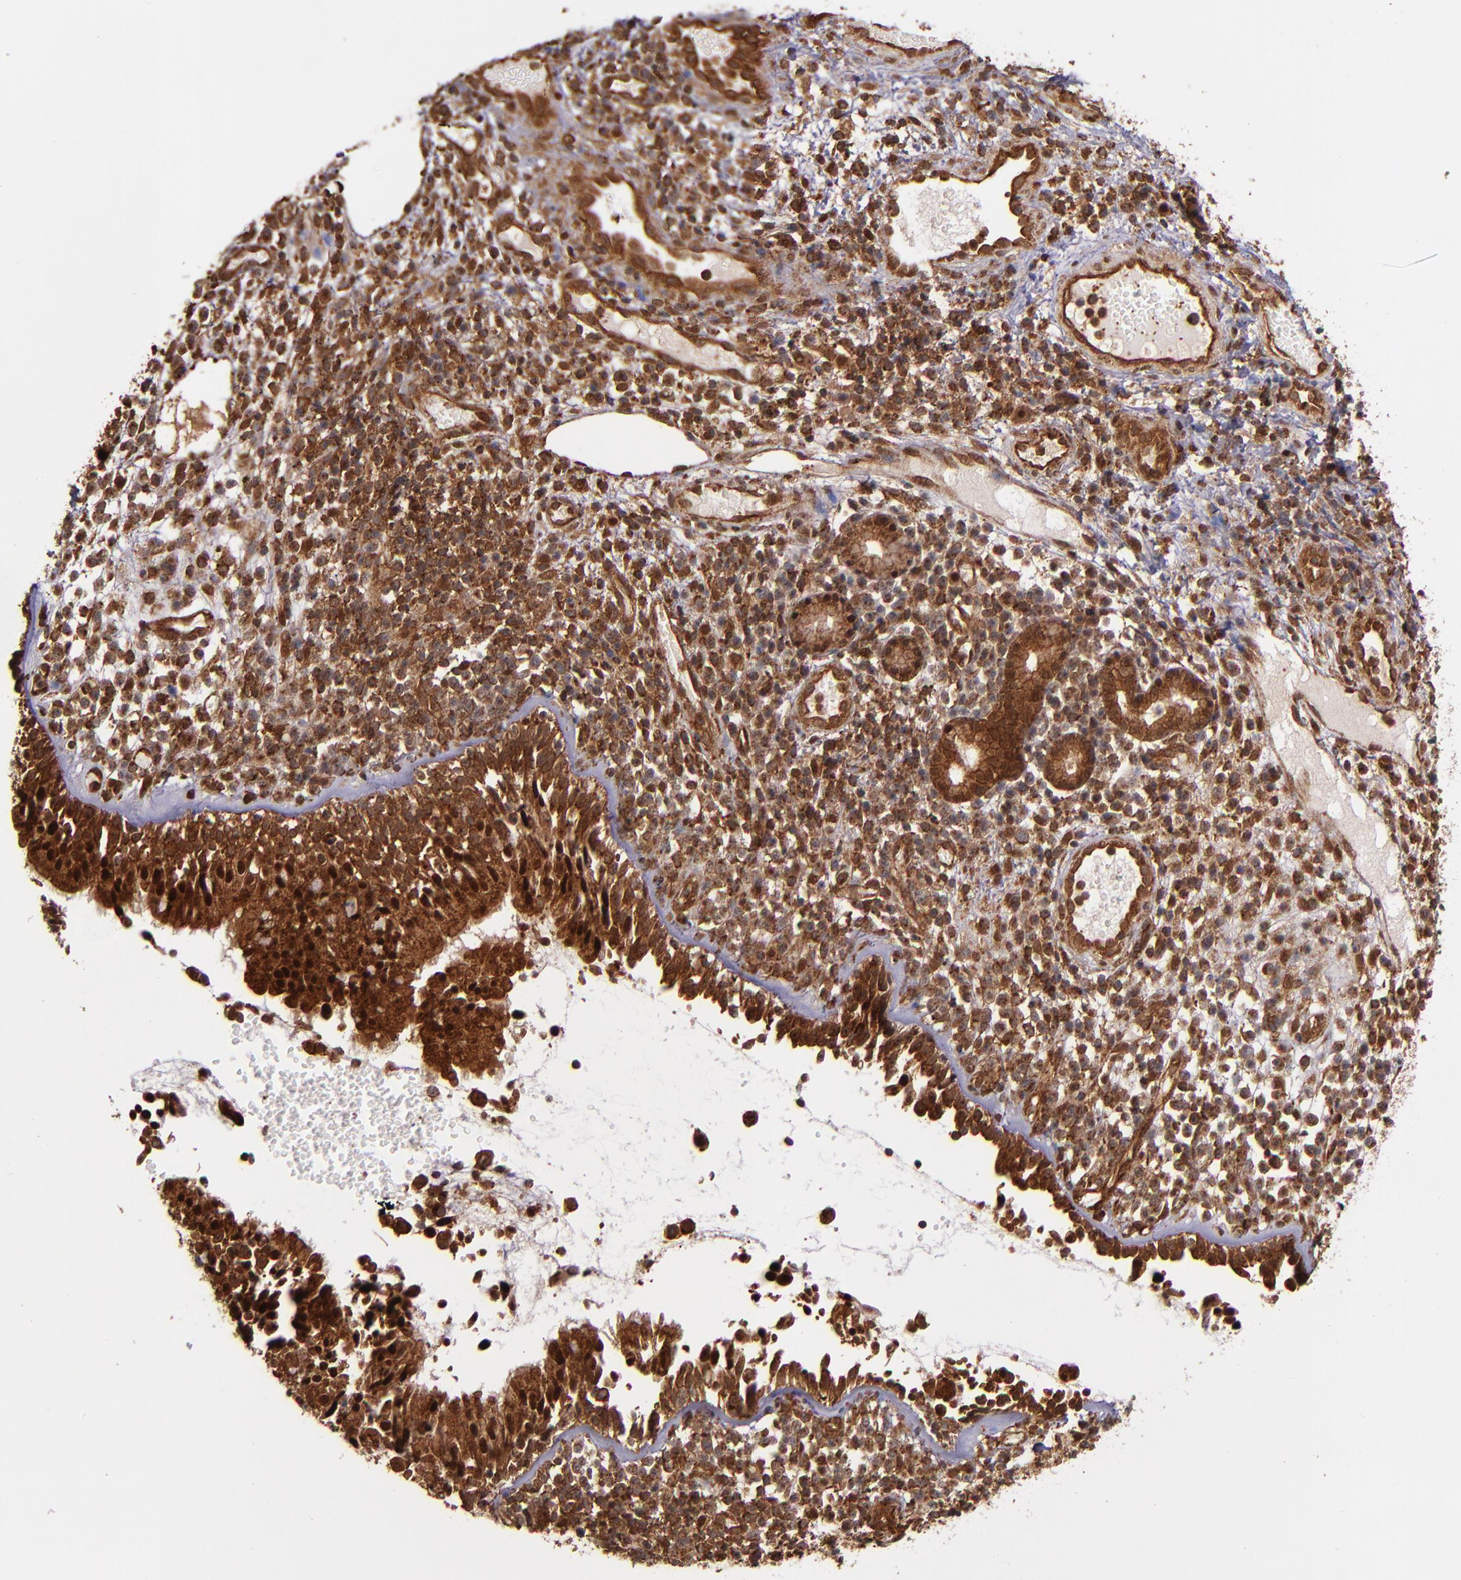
{"staining": {"intensity": "strong", "quantity": ">75%", "location": "cytoplasmic/membranous,nuclear"}, "tissue": "nasopharynx", "cell_type": "Respiratory epithelial cells", "image_type": "normal", "snomed": [{"axis": "morphology", "description": "Normal tissue, NOS"}, {"axis": "morphology", "description": "Inflammation, NOS"}, {"axis": "morphology", "description": "Malignant melanoma, Metastatic site"}, {"axis": "topography", "description": "Nasopharynx"}], "caption": "Nasopharynx stained with immunohistochemistry exhibits strong cytoplasmic/membranous,nuclear staining in approximately >75% of respiratory epithelial cells.", "gene": "STX8", "patient": {"sex": "female", "age": 55}}